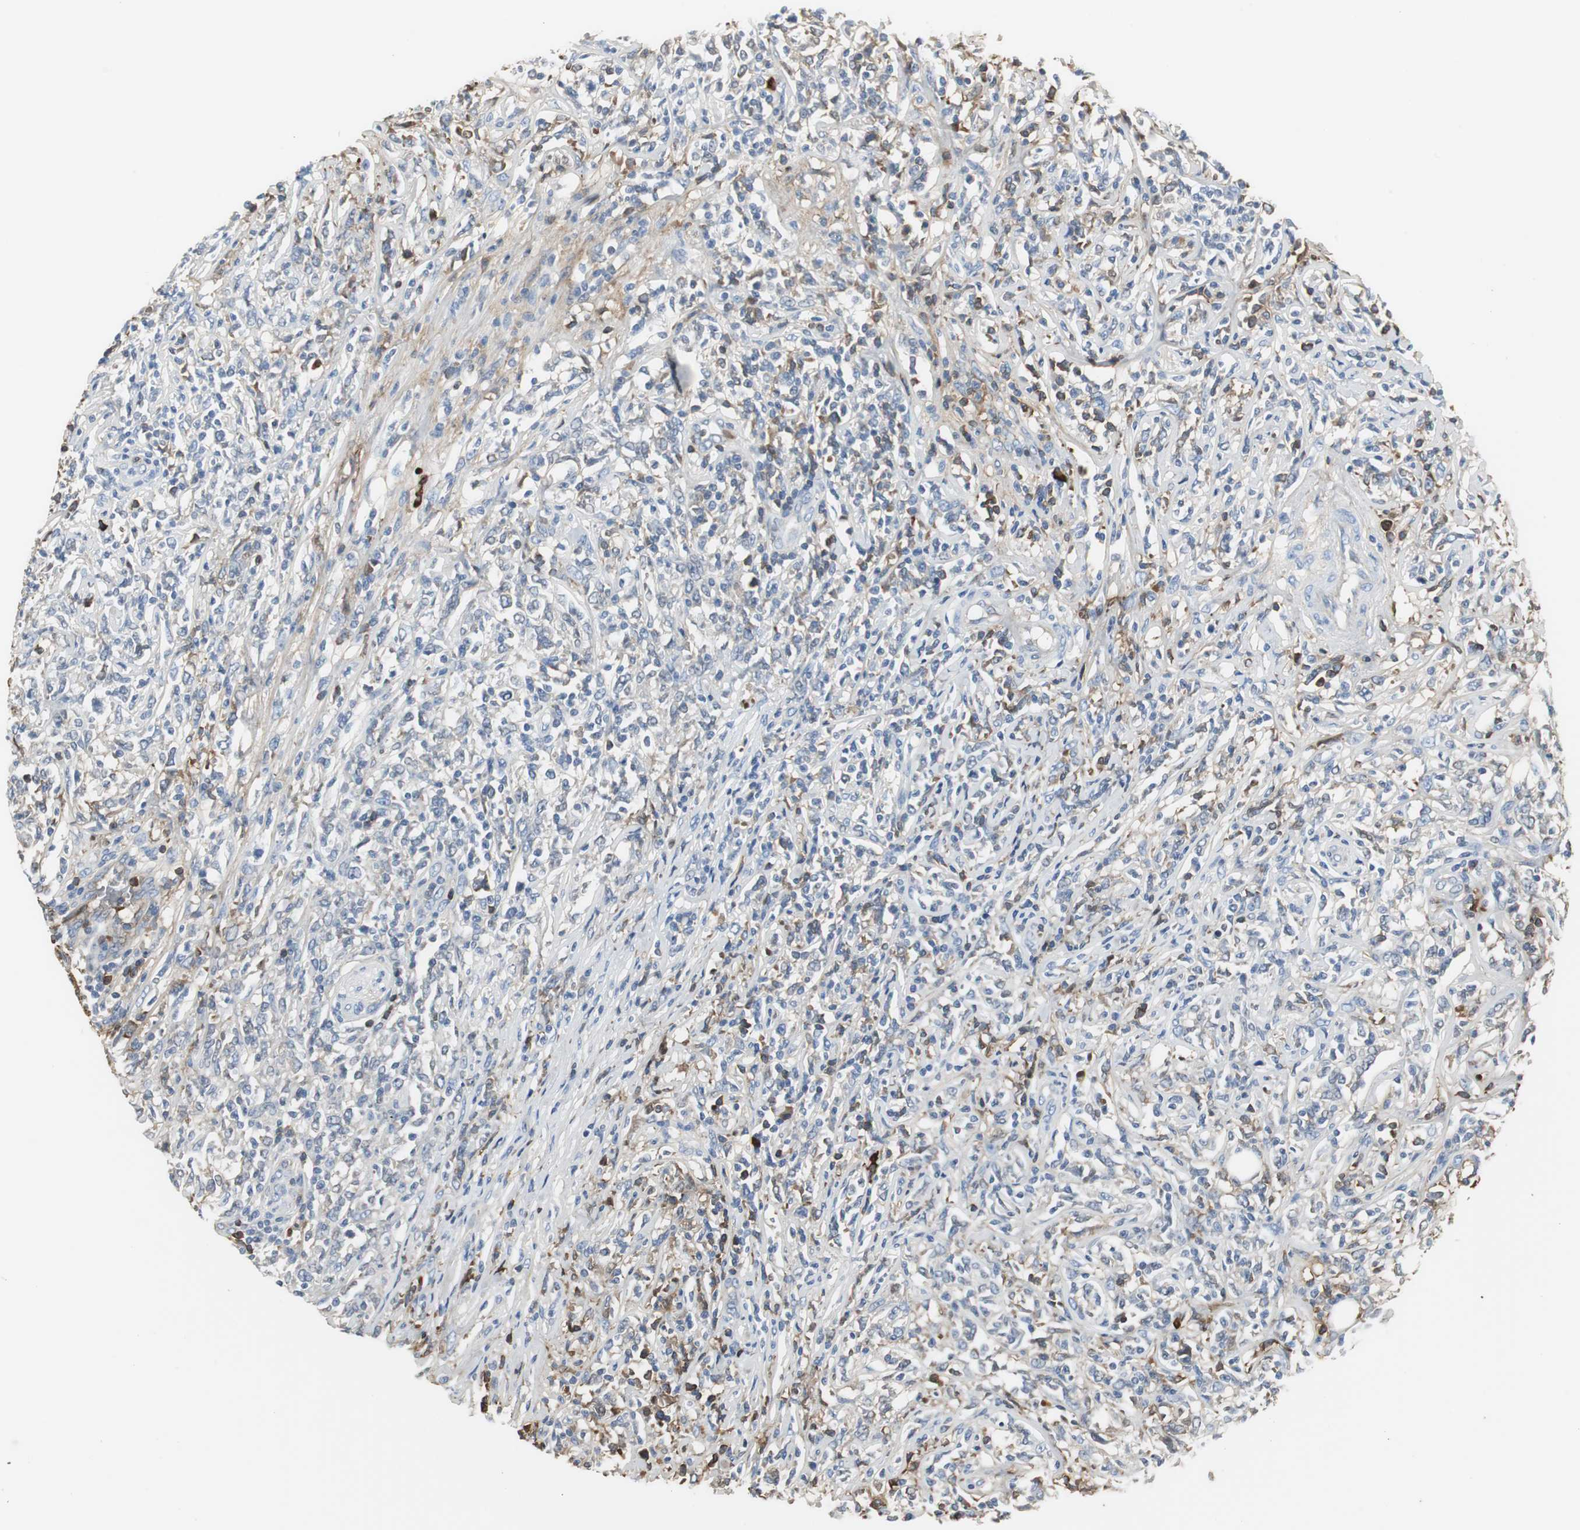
{"staining": {"intensity": "weak", "quantity": "<25%", "location": "cytoplasmic/membranous"}, "tissue": "lymphoma", "cell_type": "Tumor cells", "image_type": "cancer", "snomed": [{"axis": "morphology", "description": "Malignant lymphoma, non-Hodgkin's type, High grade"}, {"axis": "topography", "description": "Lymph node"}], "caption": "The image displays no staining of tumor cells in lymphoma.", "gene": "IGHA1", "patient": {"sex": "female", "age": 84}}